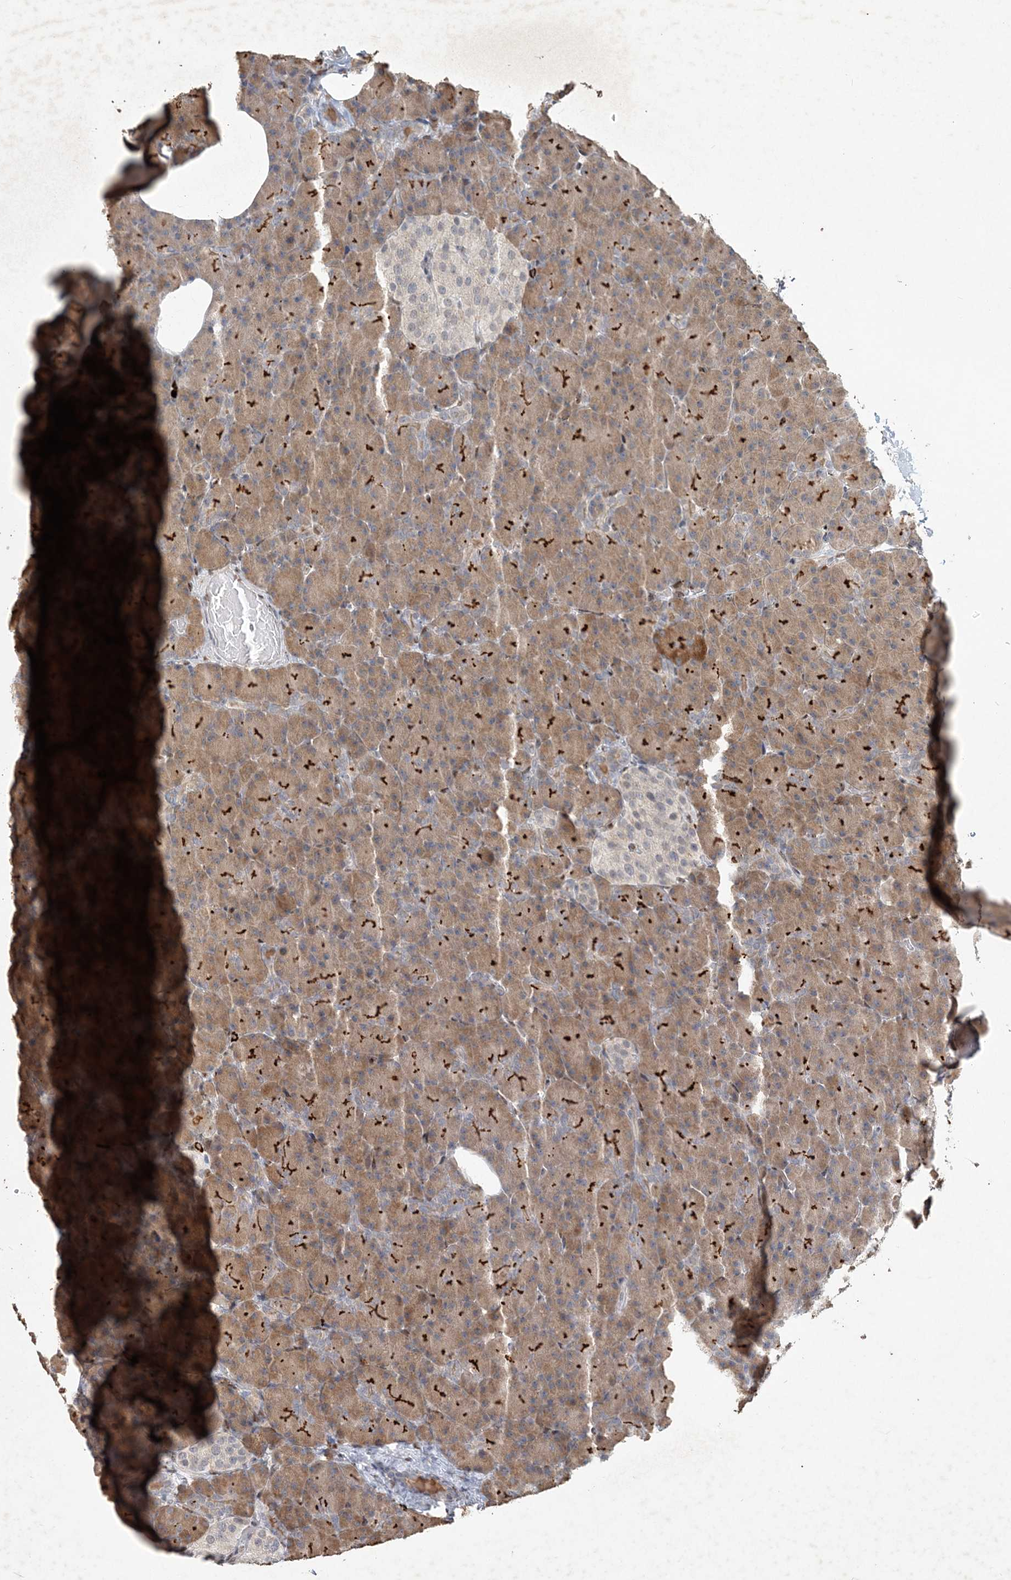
{"staining": {"intensity": "strong", "quantity": "25%-75%", "location": "cytoplasmic/membranous"}, "tissue": "pancreas", "cell_type": "Exocrine glandular cells", "image_type": "normal", "snomed": [{"axis": "morphology", "description": "Normal tissue, NOS"}, {"axis": "topography", "description": "Pancreas"}], "caption": "Human pancreas stained with a brown dye demonstrates strong cytoplasmic/membranous positive positivity in approximately 25%-75% of exocrine glandular cells.", "gene": "GIN1", "patient": {"sex": "female", "age": 43}}